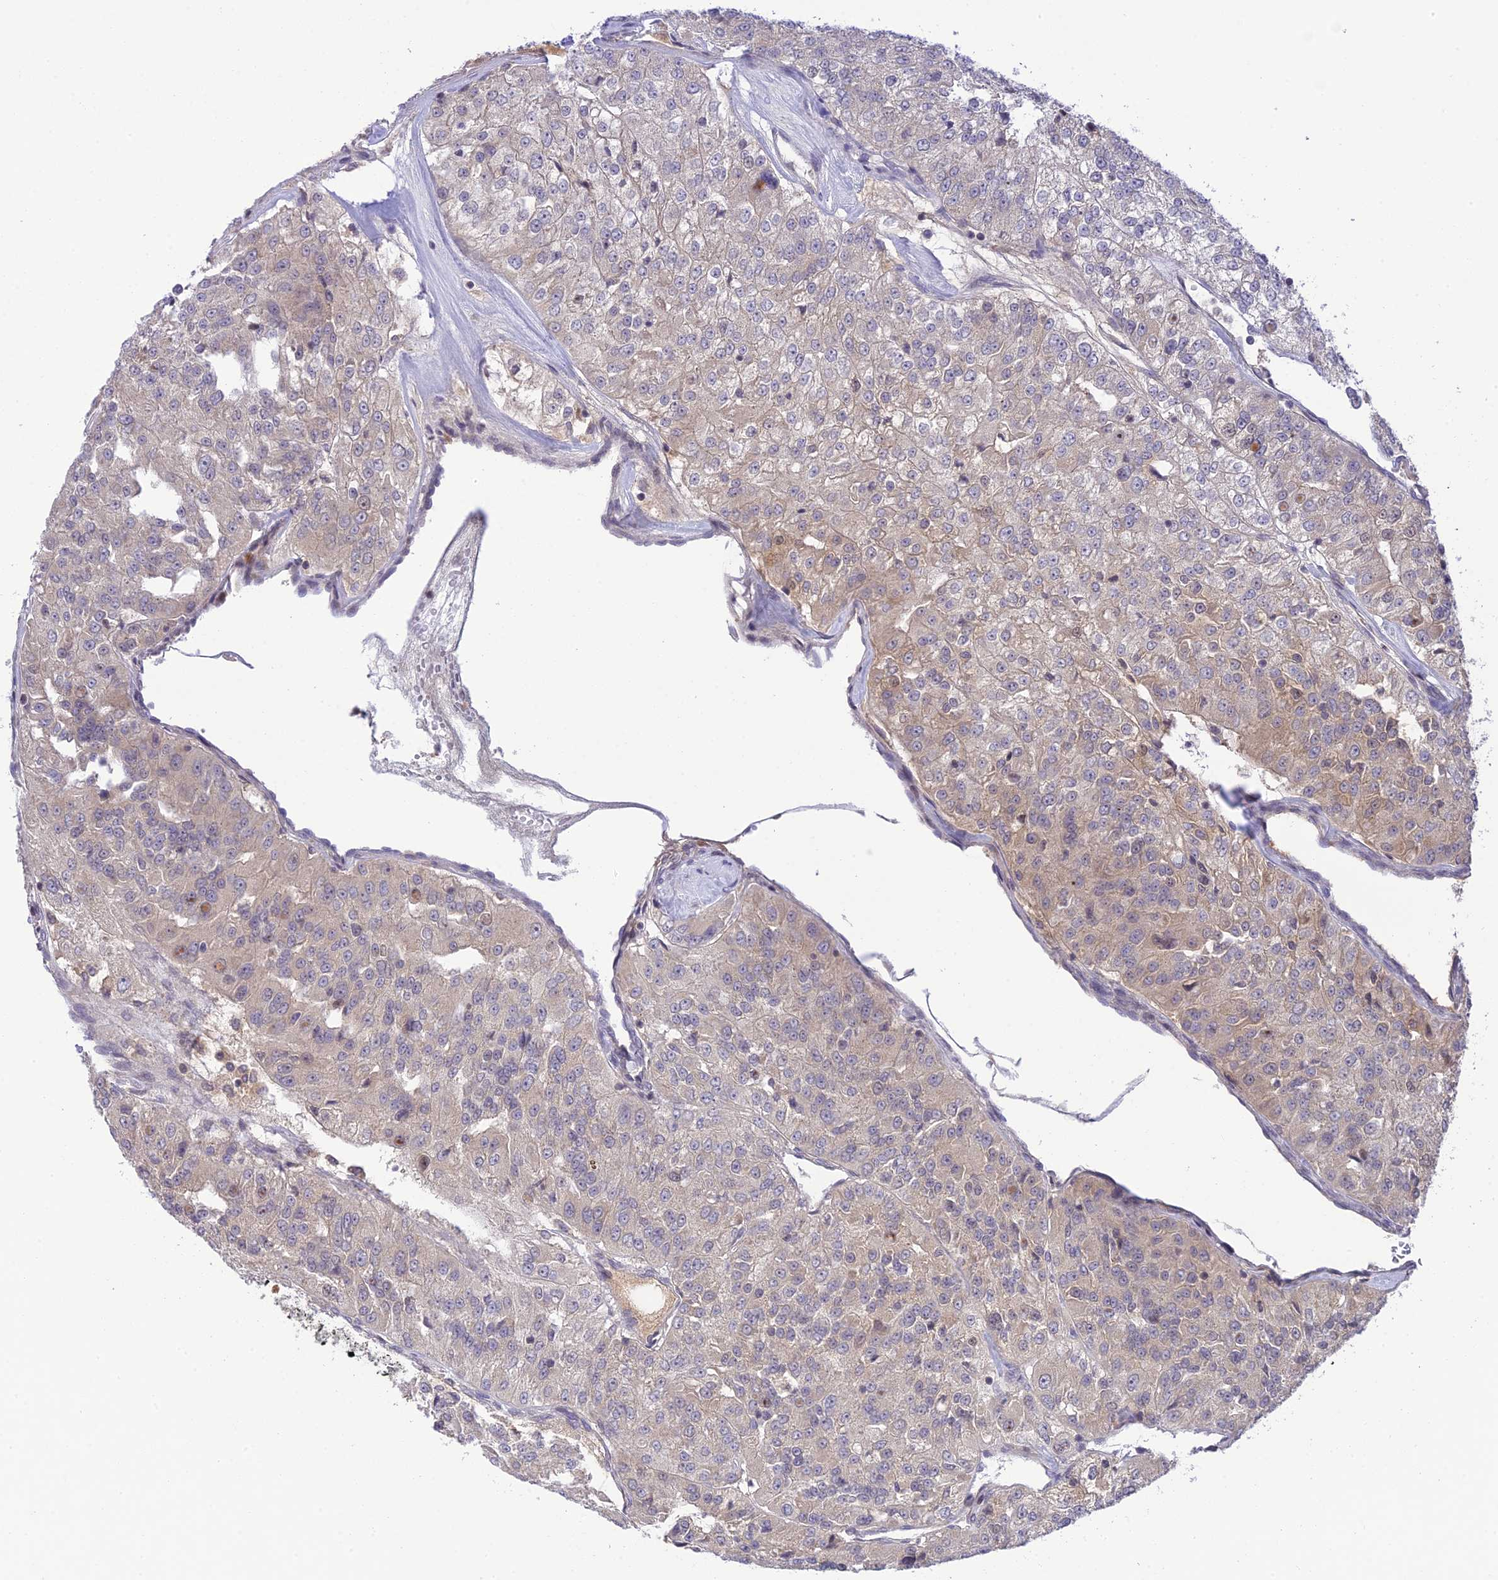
{"staining": {"intensity": "weak", "quantity": "<25%", "location": "cytoplasmic/membranous"}, "tissue": "renal cancer", "cell_type": "Tumor cells", "image_type": "cancer", "snomed": [{"axis": "morphology", "description": "Adenocarcinoma, NOS"}, {"axis": "topography", "description": "Kidney"}], "caption": "The photomicrograph reveals no staining of tumor cells in adenocarcinoma (renal).", "gene": "TEKT1", "patient": {"sex": "female", "age": 63}}